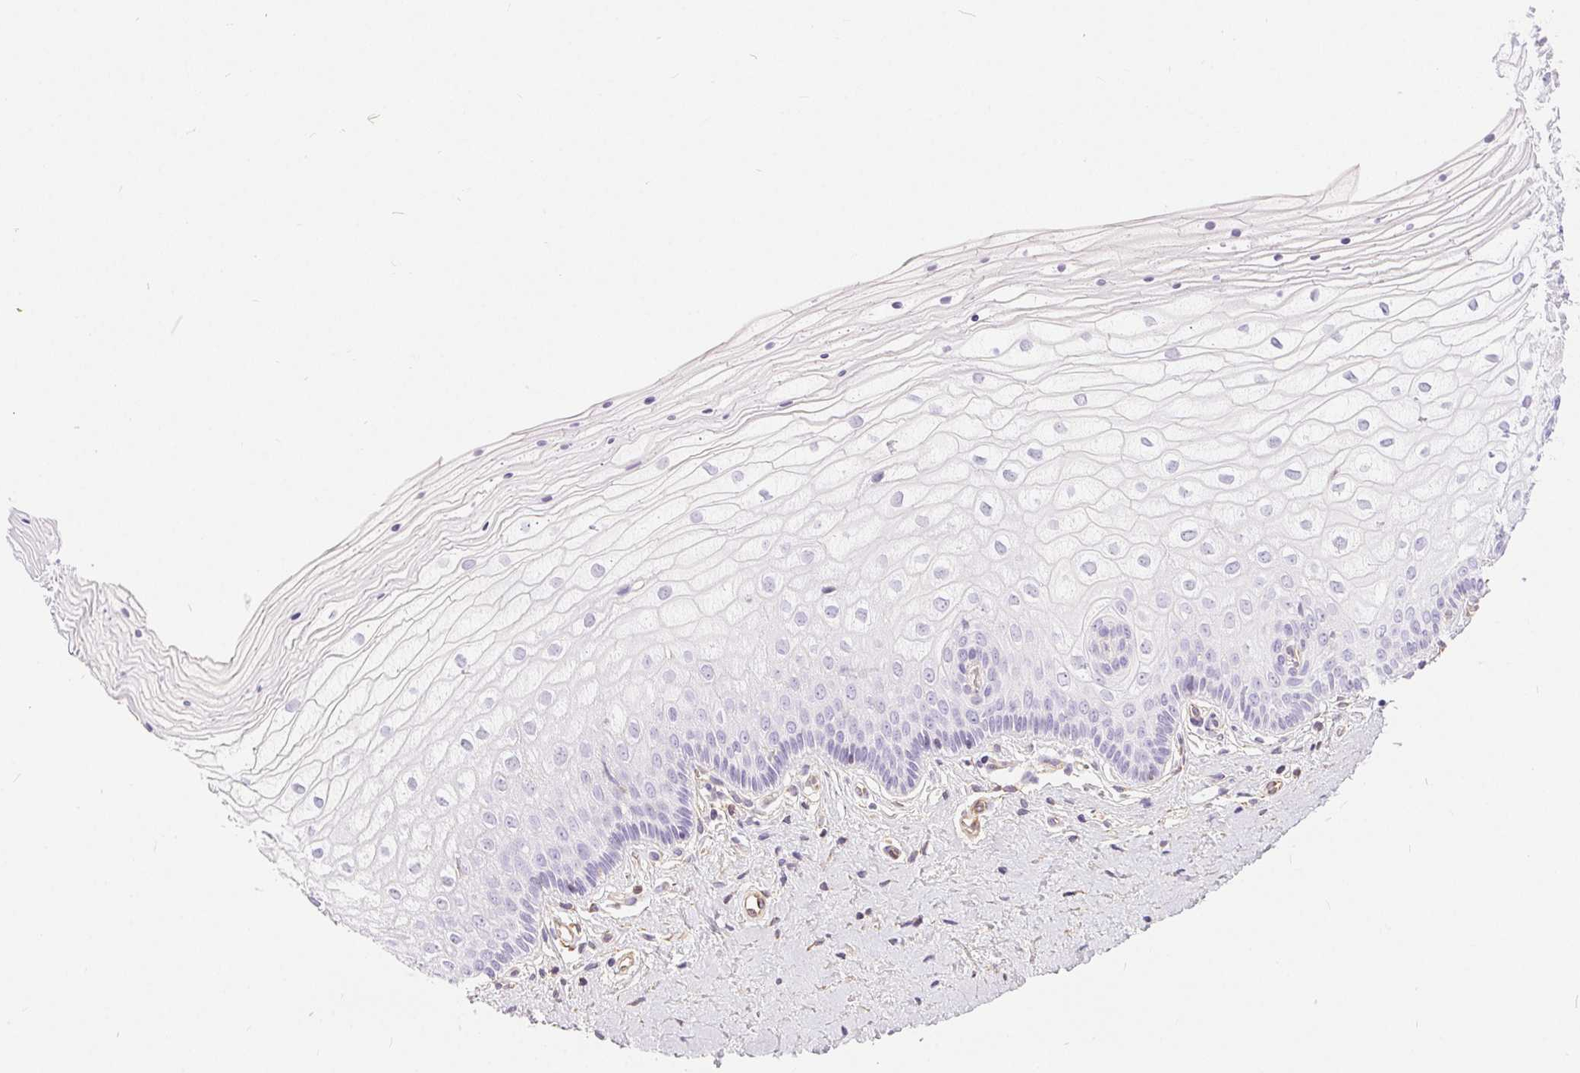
{"staining": {"intensity": "negative", "quantity": "none", "location": "none"}, "tissue": "vagina", "cell_type": "Squamous epithelial cells", "image_type": "normal", "snomed": [{"axis": "morphology", "description": "Normal tissue, NOS"}, {"axis": "topography", "description": "Vagina"}], "caption": "IHC of normal human vagina shows no positivity in squamous epithelial cells. (DAB immunohistochemistry with hematoxylin counter stain).", "gene": "GFAP", "patient": {"sex": "female", "age": 39}}